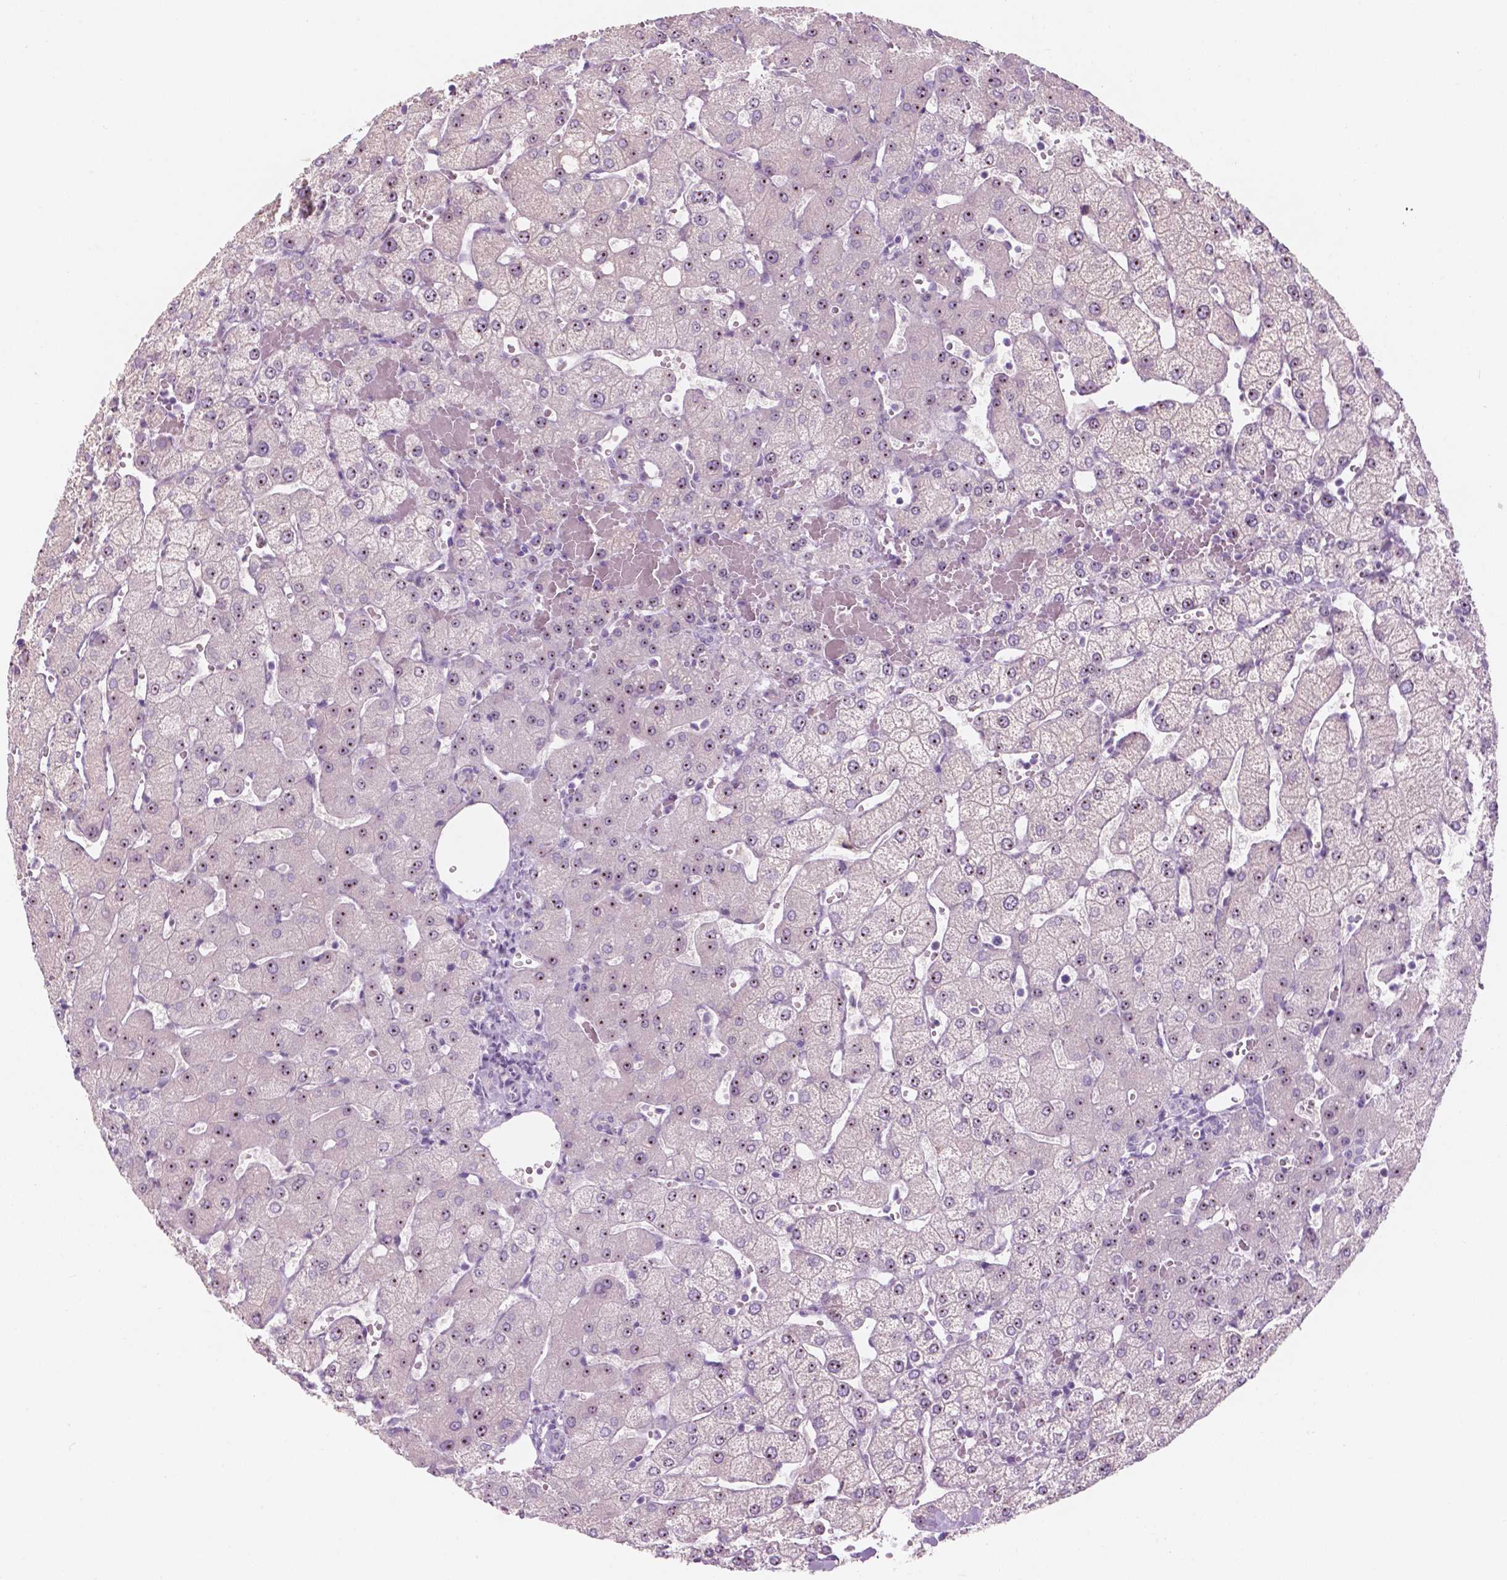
{"staining": {"intensity": "negative", "quantity": "none", "location": "none"}, "tissue": "liver", "cell_type": "Cholangiocytes", "image_type": "normal", "snomed": [{"axis": "morphology", "description": "Normal tissue, NOS"}, {"axis": "topography", "description": "Liver"}], "caption": "Cholangiocytes show no significant expression in benign liver. (Stains: DAB IHC with hematoxylin counter stain, Microscopy: brightfield microscopy at high magnification).", "gene": "ZNF853", "patient": {"sex": "female", "age": 54}}